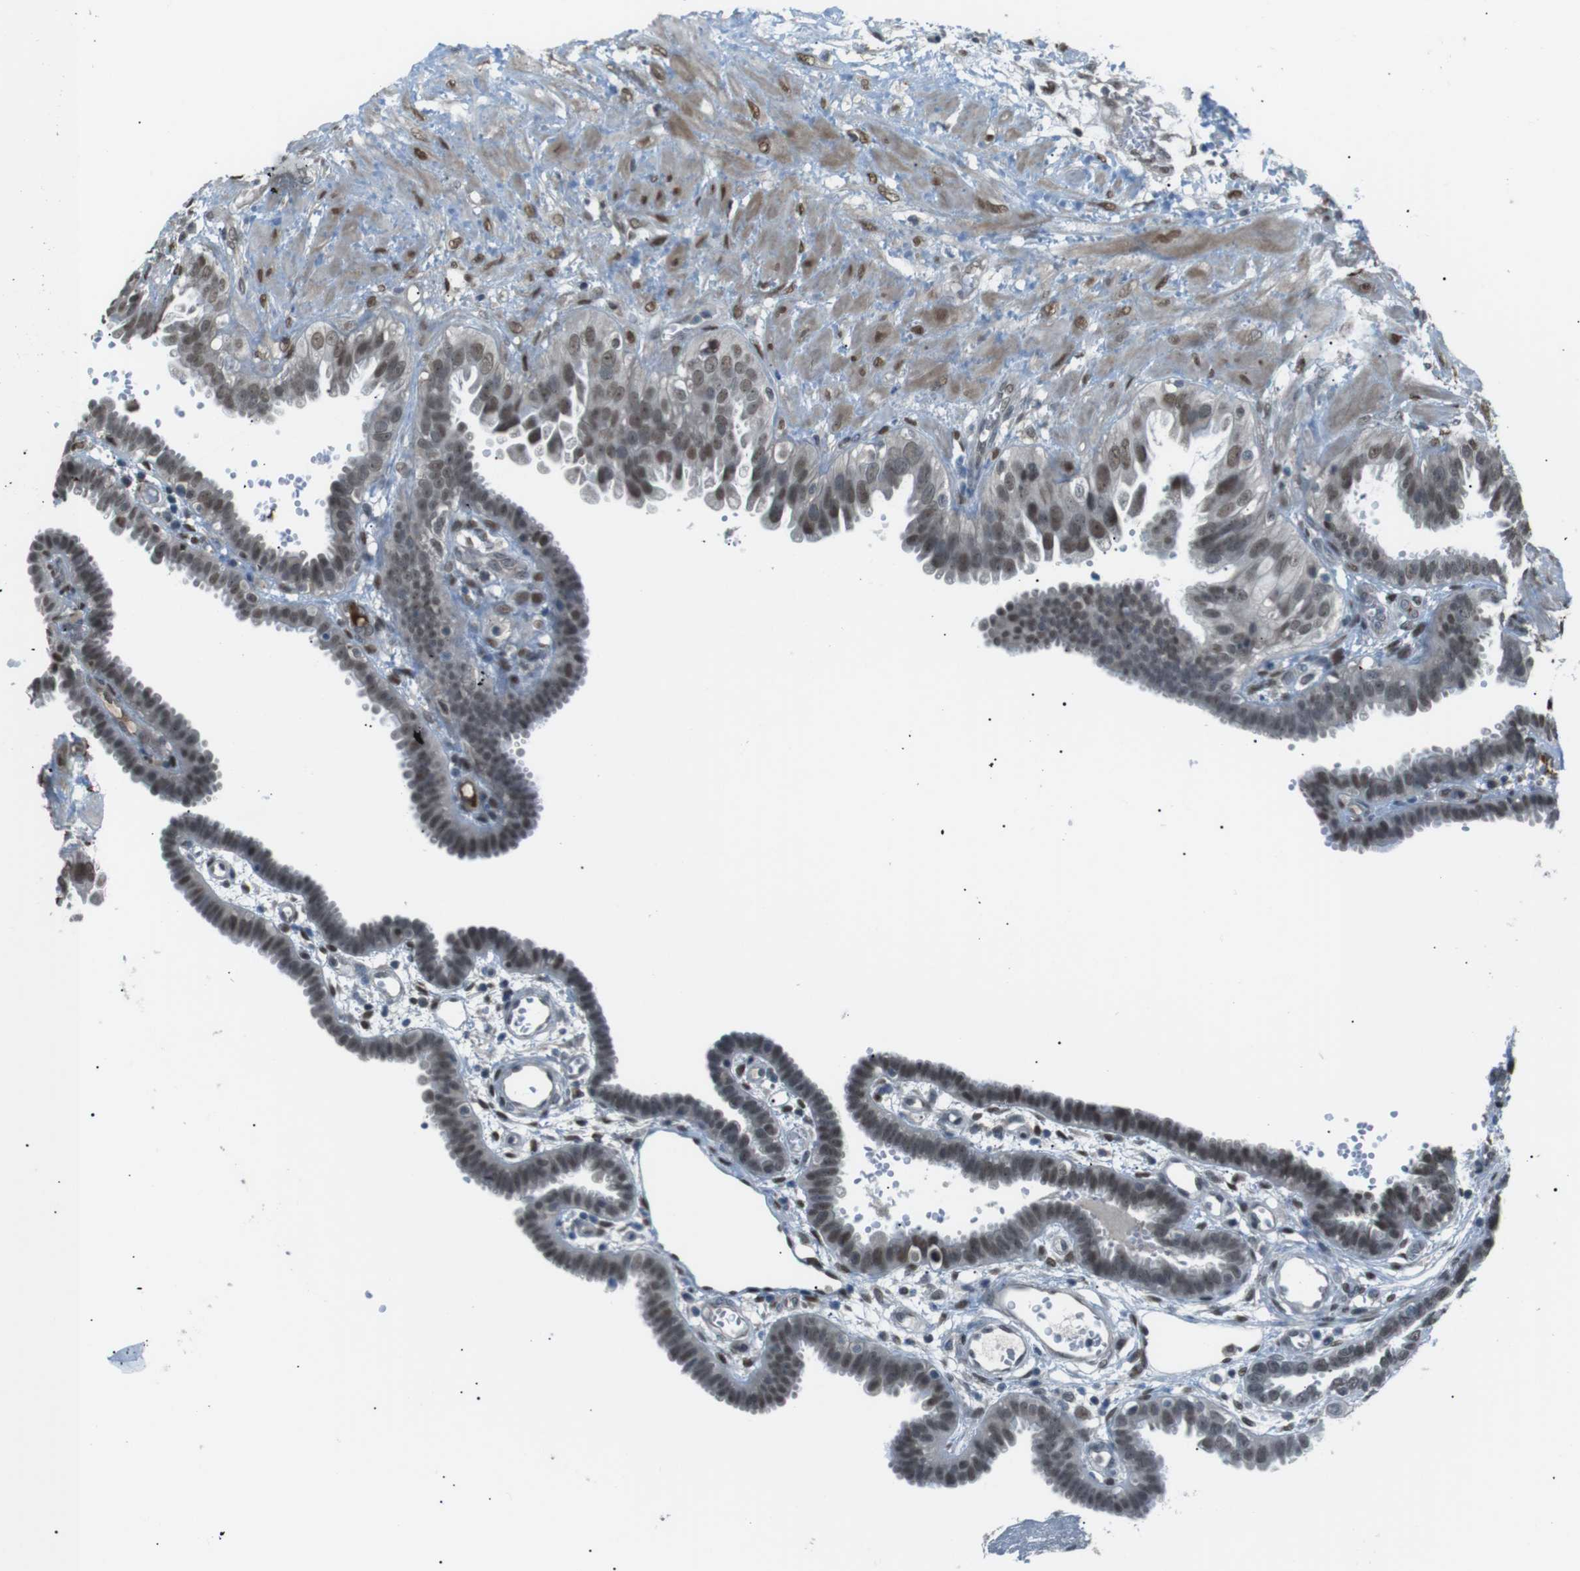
{"staining": {"intensity": "moderate", "quantity": ">75%", "location": "nuclear"}, "tissue": "fallopian tube", "cell_type": "Glandular cells", "image_type": "normal", "snomed": [{"axis": "morphology", "description": "Normal tissue, NOS"}, {"axis": "topography", "description": "Fallopian tube"}, {"axis": "topography", "description": "Placenta"}], "caption": "A micrograph showing moderate nuclear expression in approximately >75% of glandular cells in unremarkable fallopian tube, as visualized by brown immunohistochemical staining.", "gene": "SRPK2", "patient": {"sex": "female", "age": 34}}